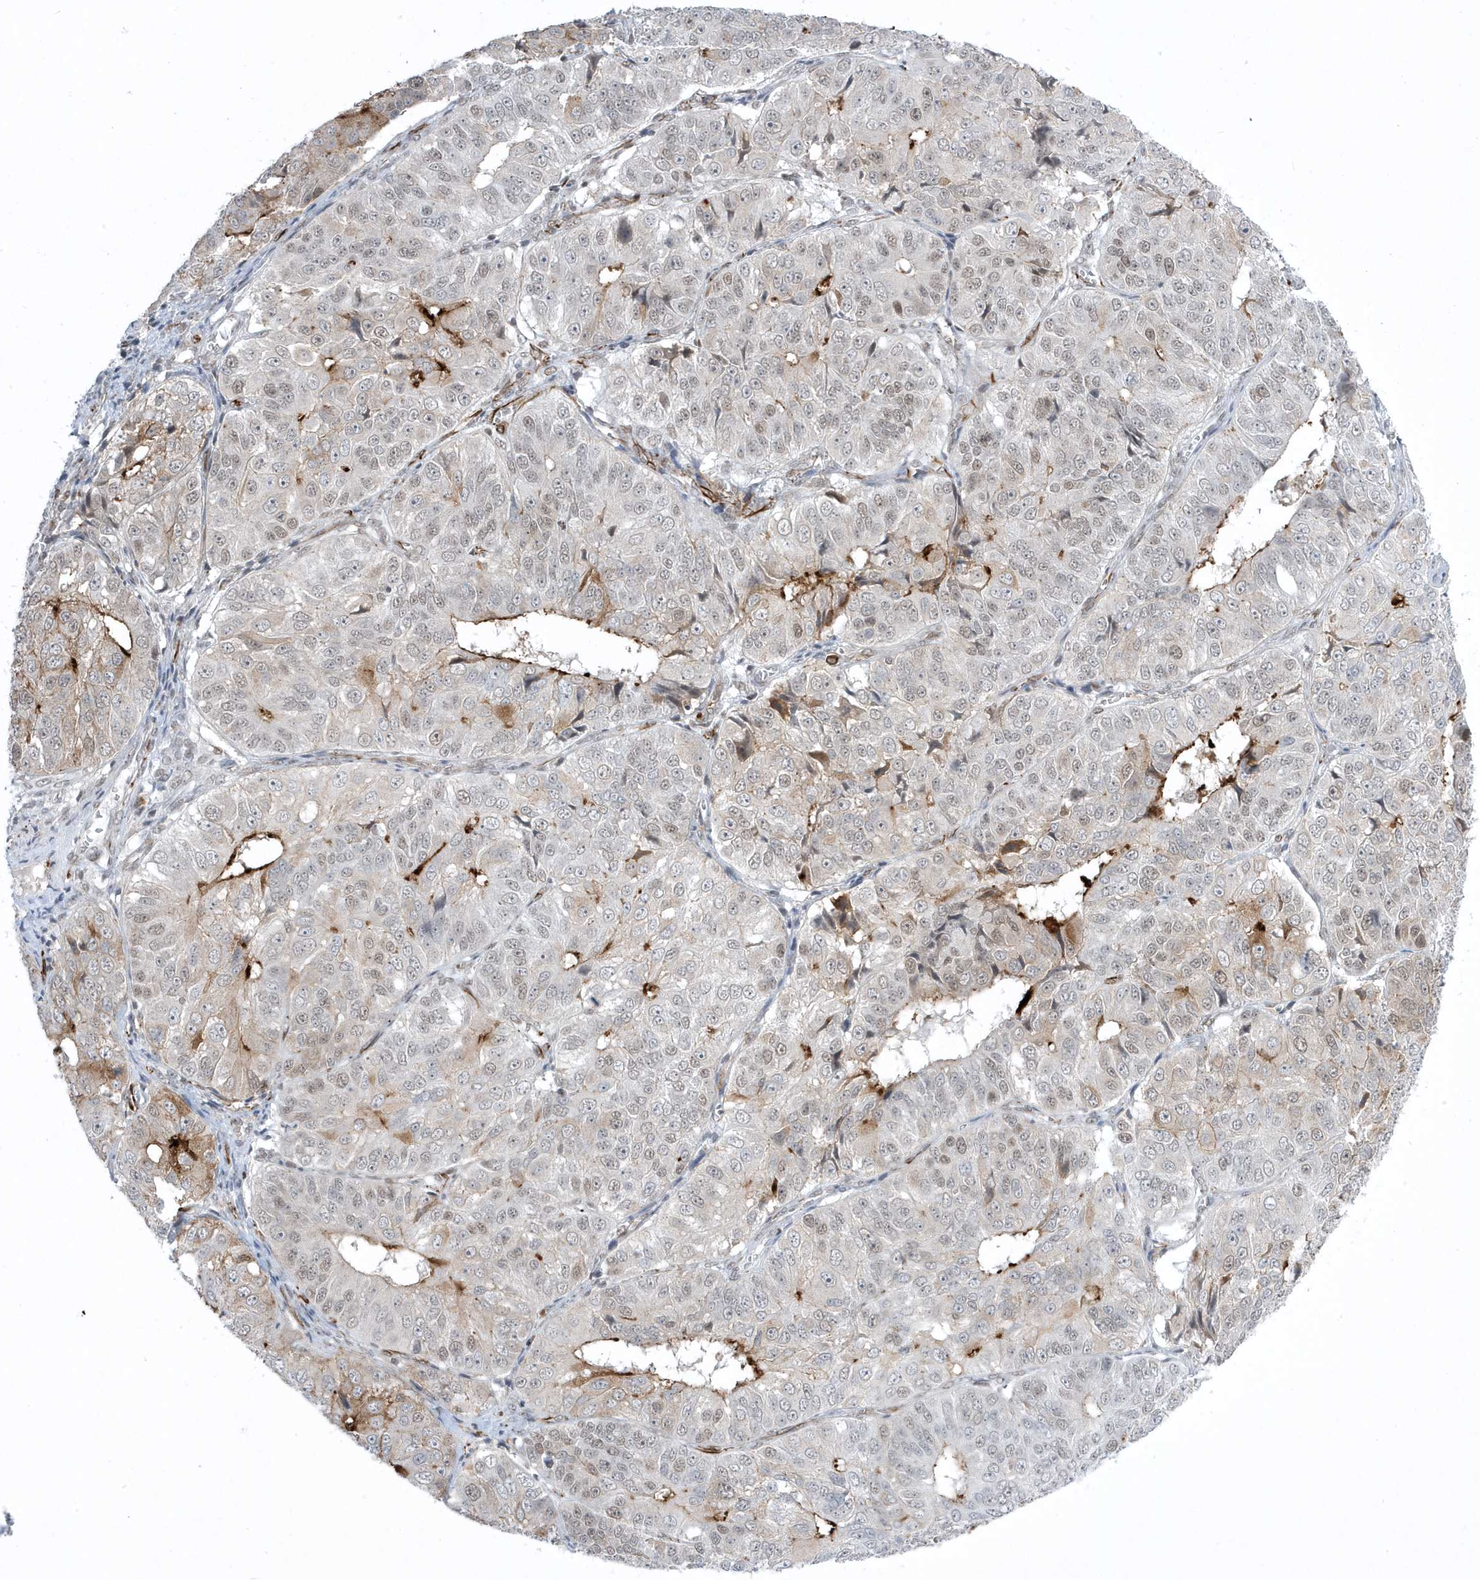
{"staining": {"intensity": "strong", "quantity": "<25%", "location": "cytoplasmic/membranous"}, "tissue": "ovarian cancer", "cell_type": "Tumor cells", "image_type": "cancer", "snomed": [{"axis": "morphology", "description": "Carcinoma, endometroid"}, {"axis": "topography", "description": "Ovary"}], "caption": "Brown immunohistochemical staining in ovarian cancer (endometroid carcinoma) reveals strong cytoplasmic/membranous positivity in about <25% of tumor cells.", "gene": "ADAMTSL3", "patient": {"sex": "female", "age": 51}}